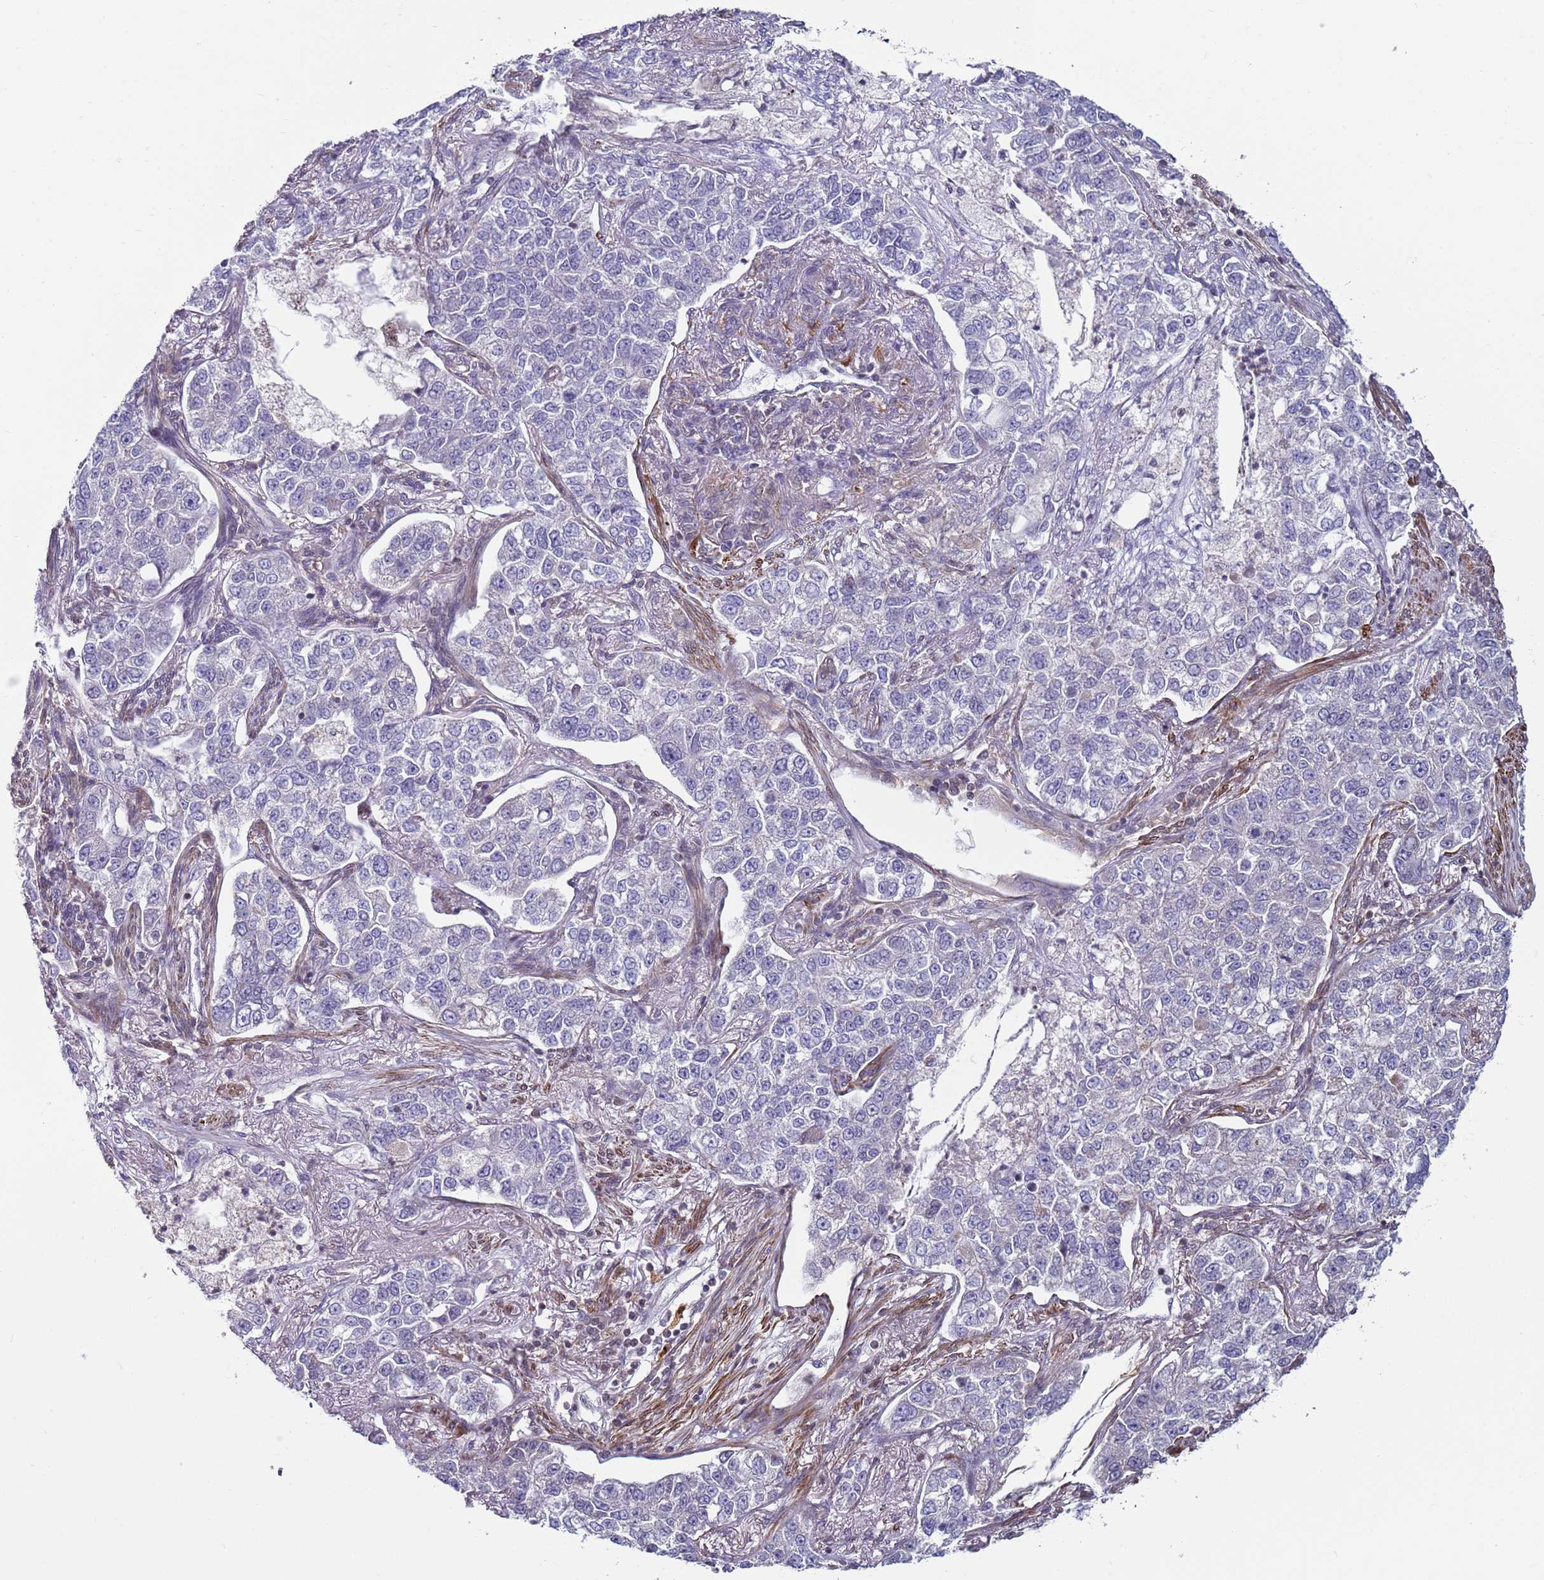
{"staining": {"intensity": "negative", "quantity": "none", "location": "none"}, "tissue": "lung cancer", "cell_type": "Tumor cells", "image_type": "cancer", "snomed": [{"axis": "morphology", "description": "Adenocarcinoma, NOS"}, {"axis": "topography", "description": "Lung"}], "caption": "This micrograph is of lung adenocarcinoma stained with IHC to label a protein in brown with the nuclei are counter-stained blue. There is no staining in tumor cells.", "gene": "SNAPC4", "patient": {"sex": "male", "age": 49}}